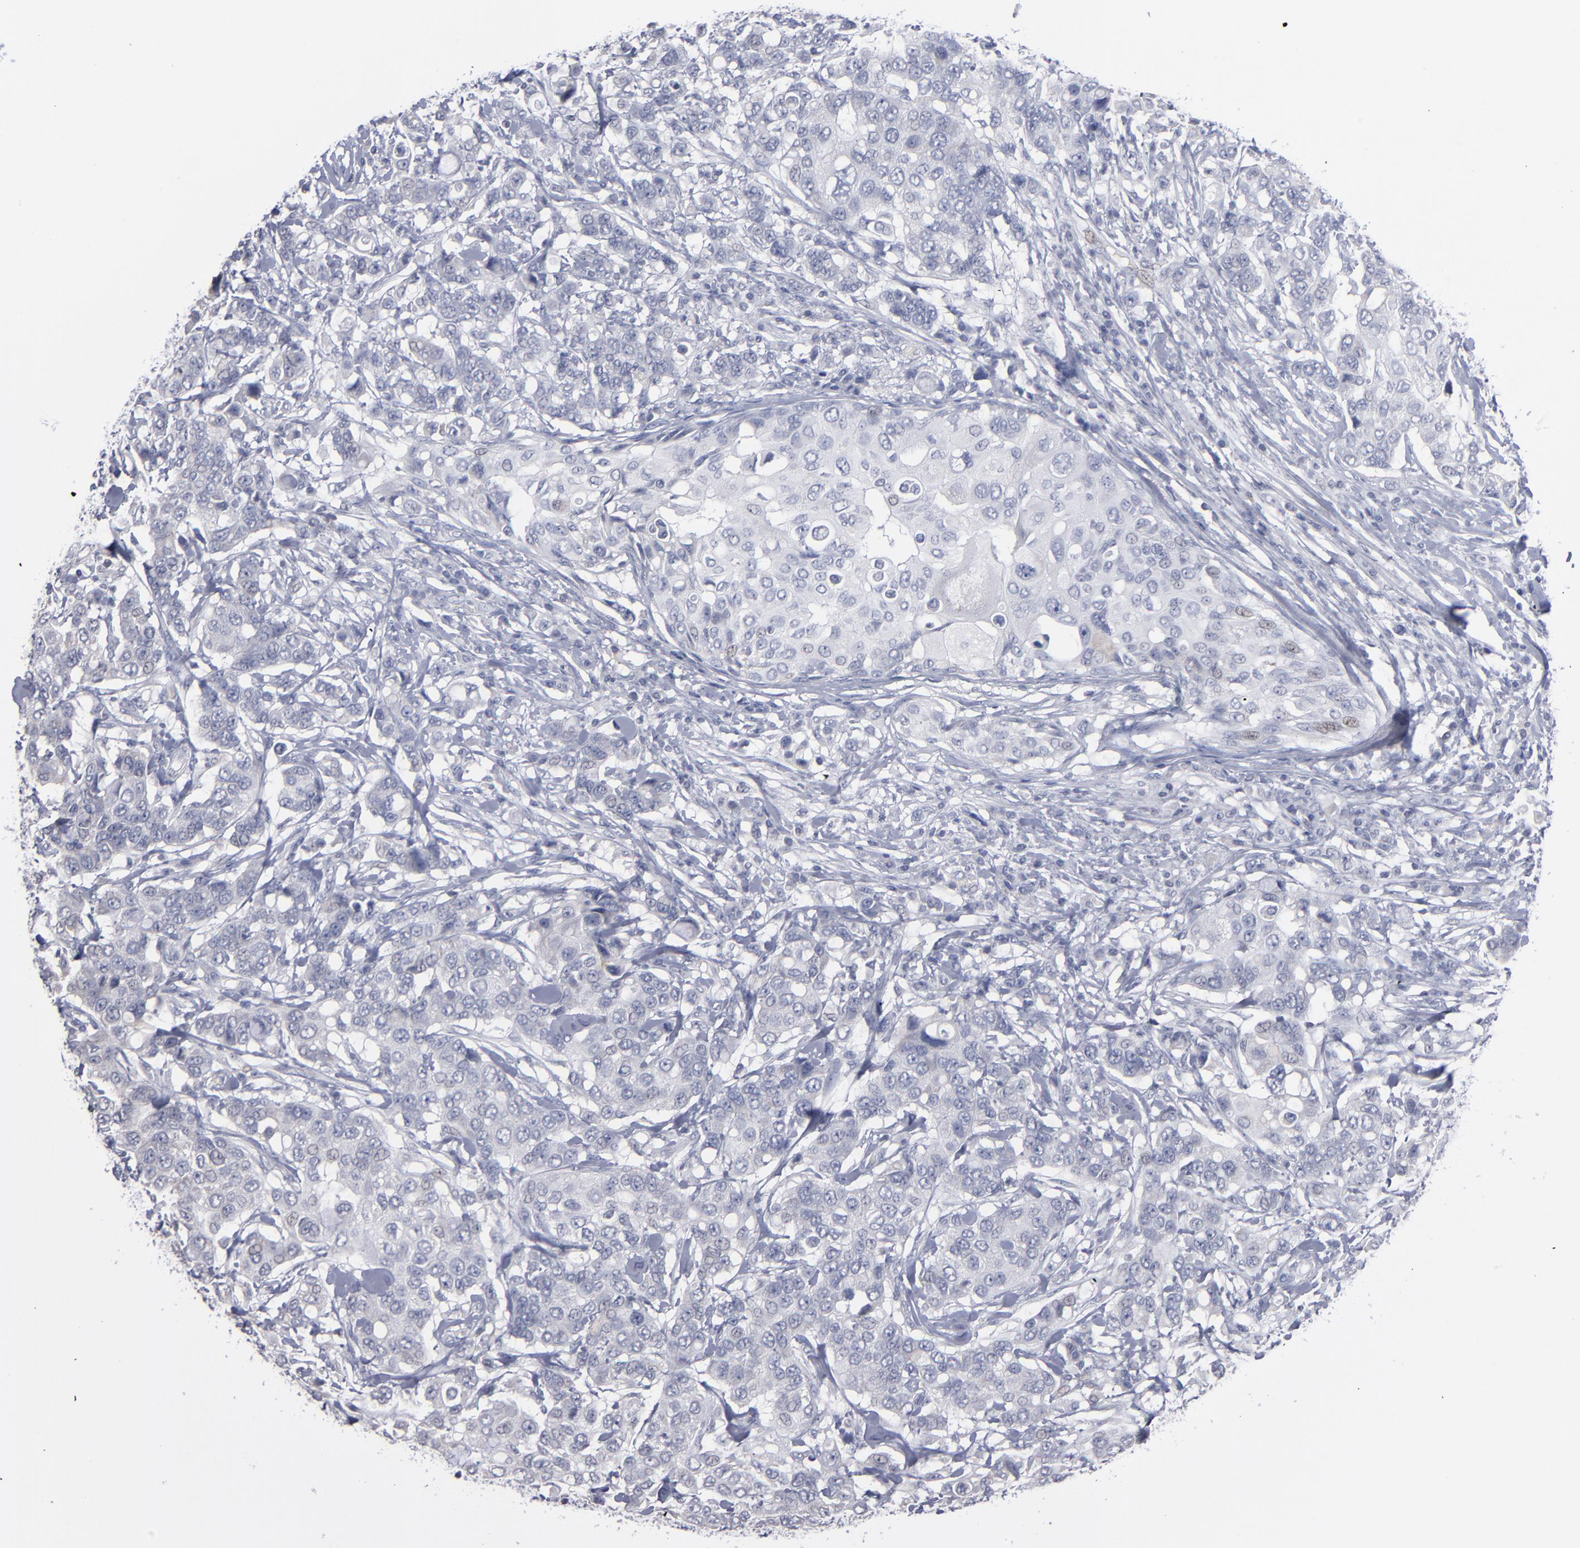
{"staining": {"intensity": "negative", "quantity": "none", "location": "none"}, "tissue": "breast cancer", "cell_type": "Tumor cells", "image_type": "cancer", "snomed": [{"axis": "morphology", "description": "Duct carcinoma"}, {"axis": "topography", "description": "Breast"}], "caption": "The photomicrograph demonstrates no significant expression in tumor cells of breast cancer.", "gene": "RPH3A", "patient": {"sex": "female", "age": 27}}